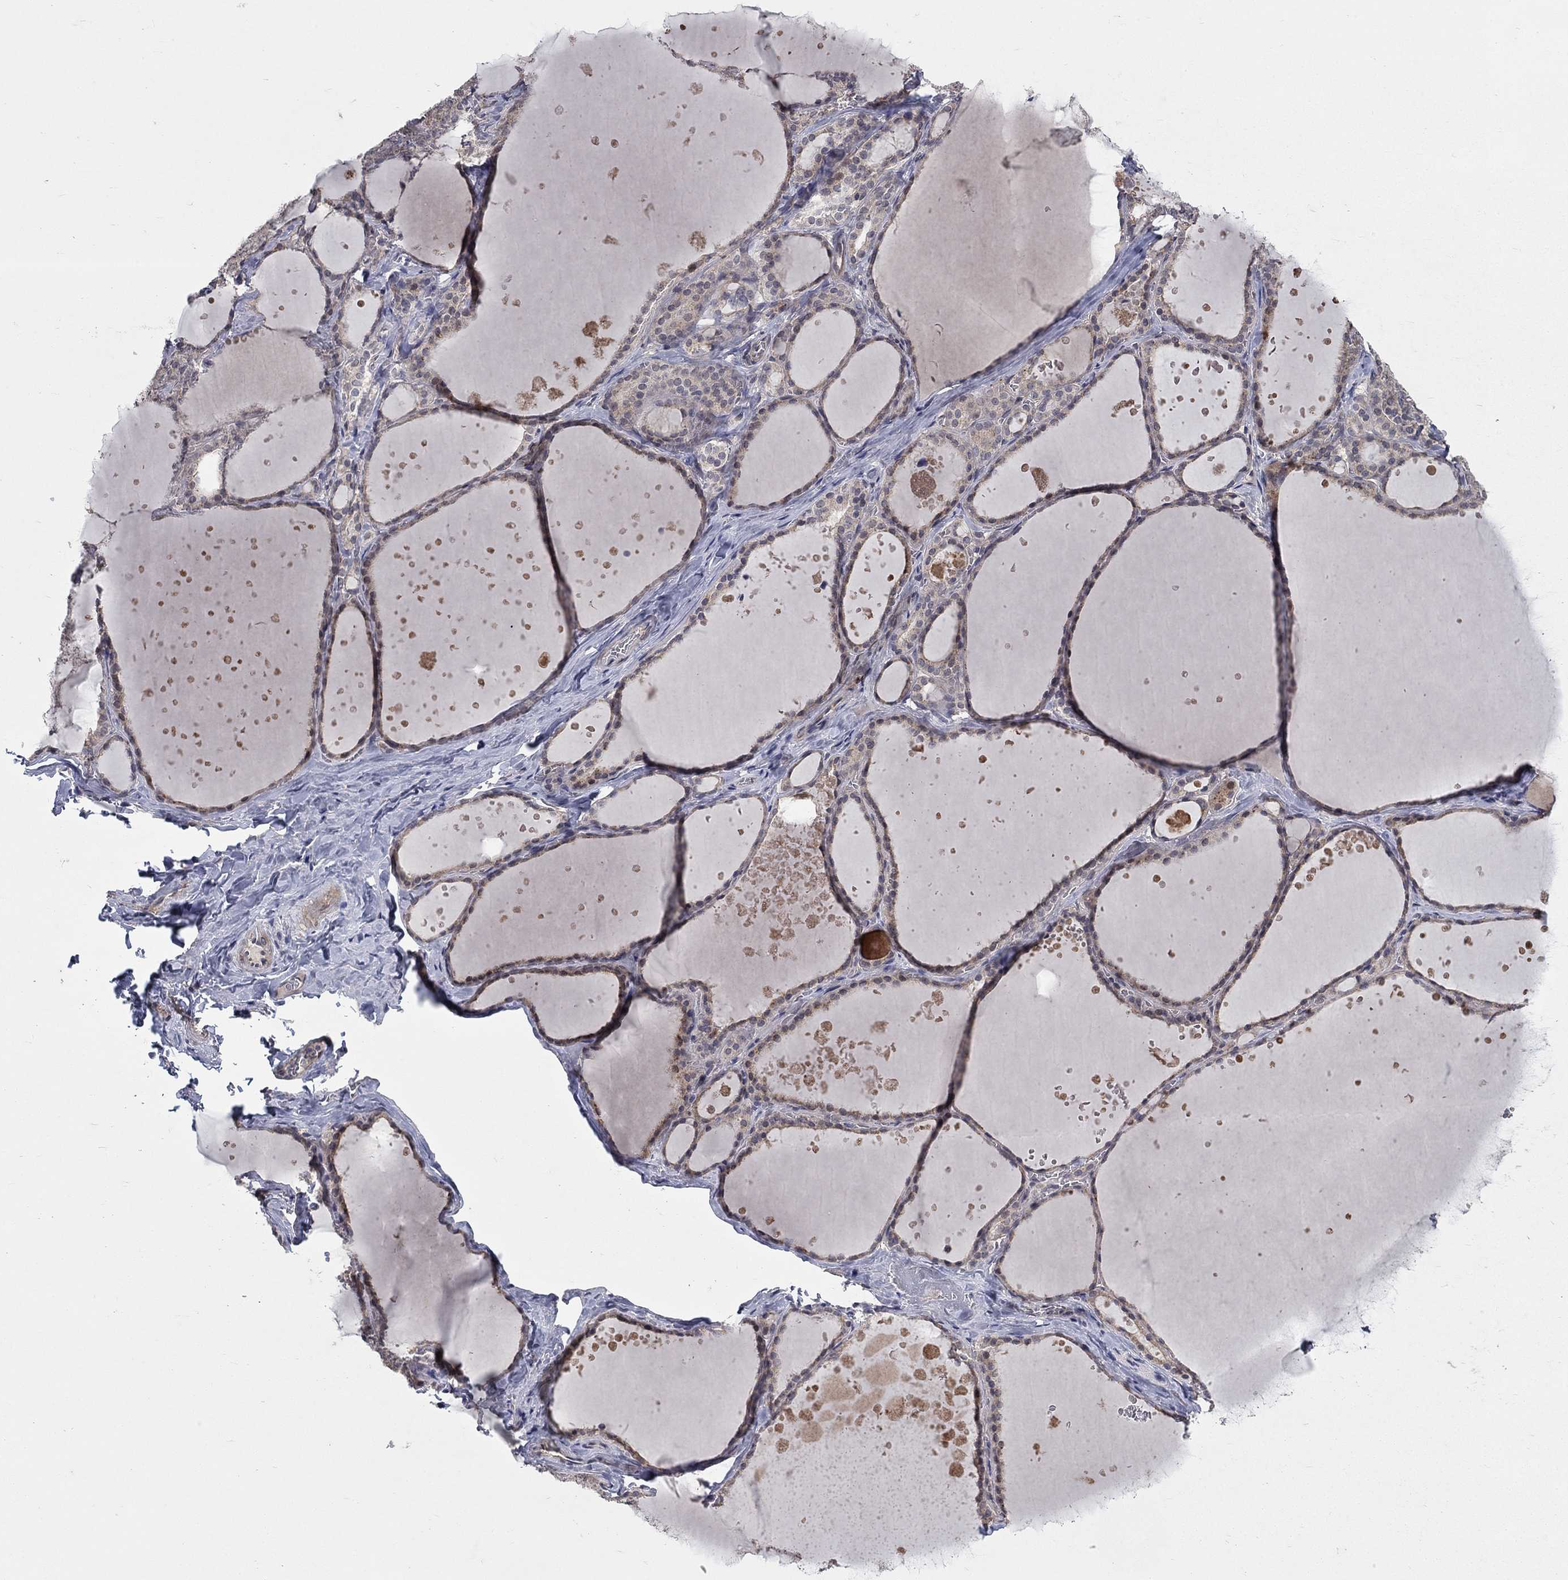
{"staining": {"intensity": "weak", "quantity": "25%-75%", "location": "cytoplasmic/membranous"}, "tissue": "thyroid gland", "cell_type": "Glandular cells", "image_type": "normal", "snomed": [{"axis": "morphology", "description": "Normal tissue, NOS"}, {"axis": "topography", "description": "Thyroid gland"}], "caption": "DAB immunohistochemical staining of unremarkable human thyroid gland displays weak cytoplasmic/membranous protein expression in about 25%-75% of glandular cells.", "gene": "FAM3B", "patient": {"sex": "male", "age": 63}}